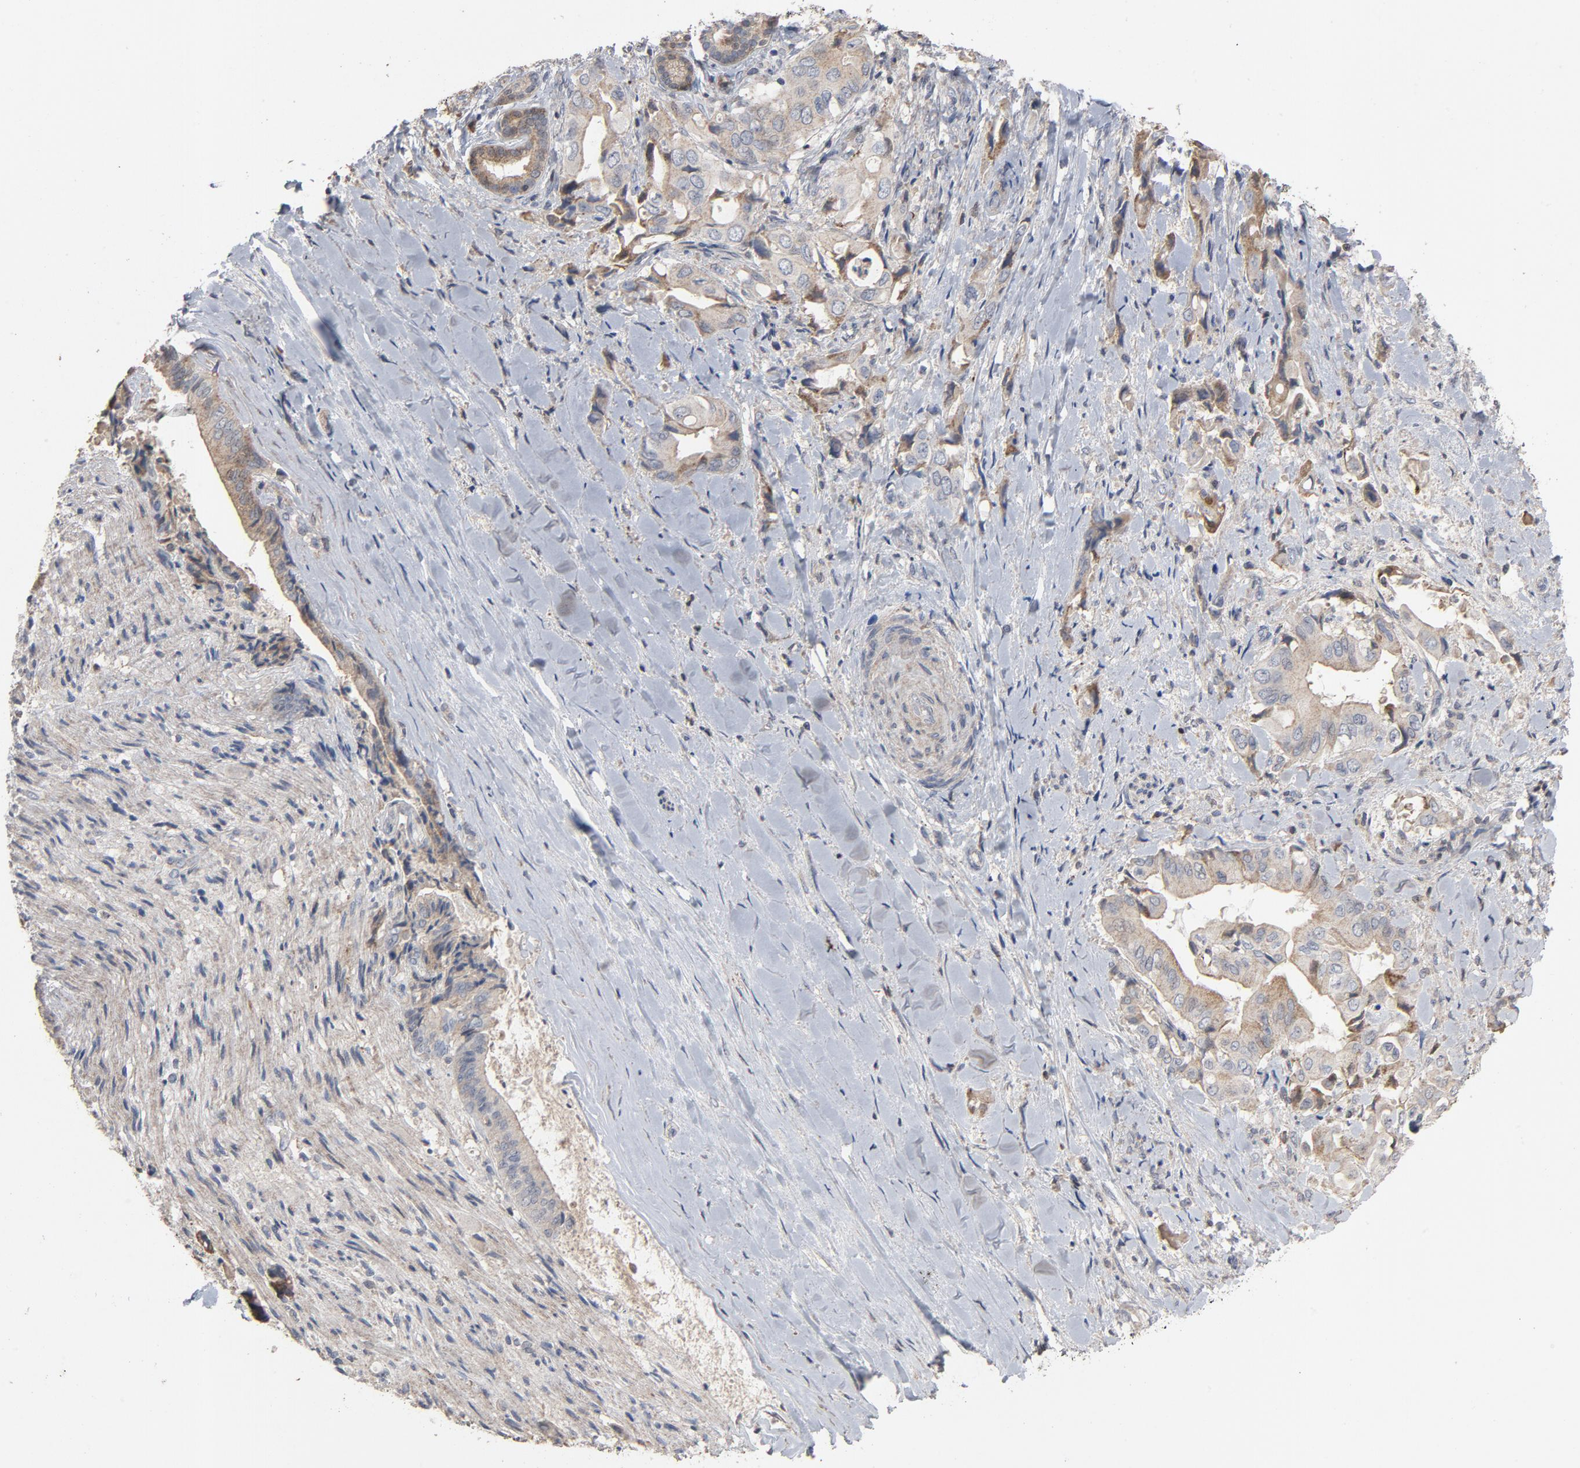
{"staining": {"intensity": "weak", "quantity": ">75%", "location": "cytoplasmic/membranous"}, "tissue": "liver cancer", "cell_type": "Tumor cells", "image_type": "cancer", "snomed": [{"axis": "morphology", "description": "Cholangiocarcinoma"}, {"axis": "topography", "description": "Liver"}], "caption": "Immunohistochemical staining of liver cholangiocarcinoma exhibits low levels of weak cytoplasmic/membranous protein expression in about >75% of tumor cells. Immunohistochemistry stains the protein of interest in brown and the nuclei are stained blue.", "gene": "CDK6", "patient": {"sex": "male", "age": 58}}